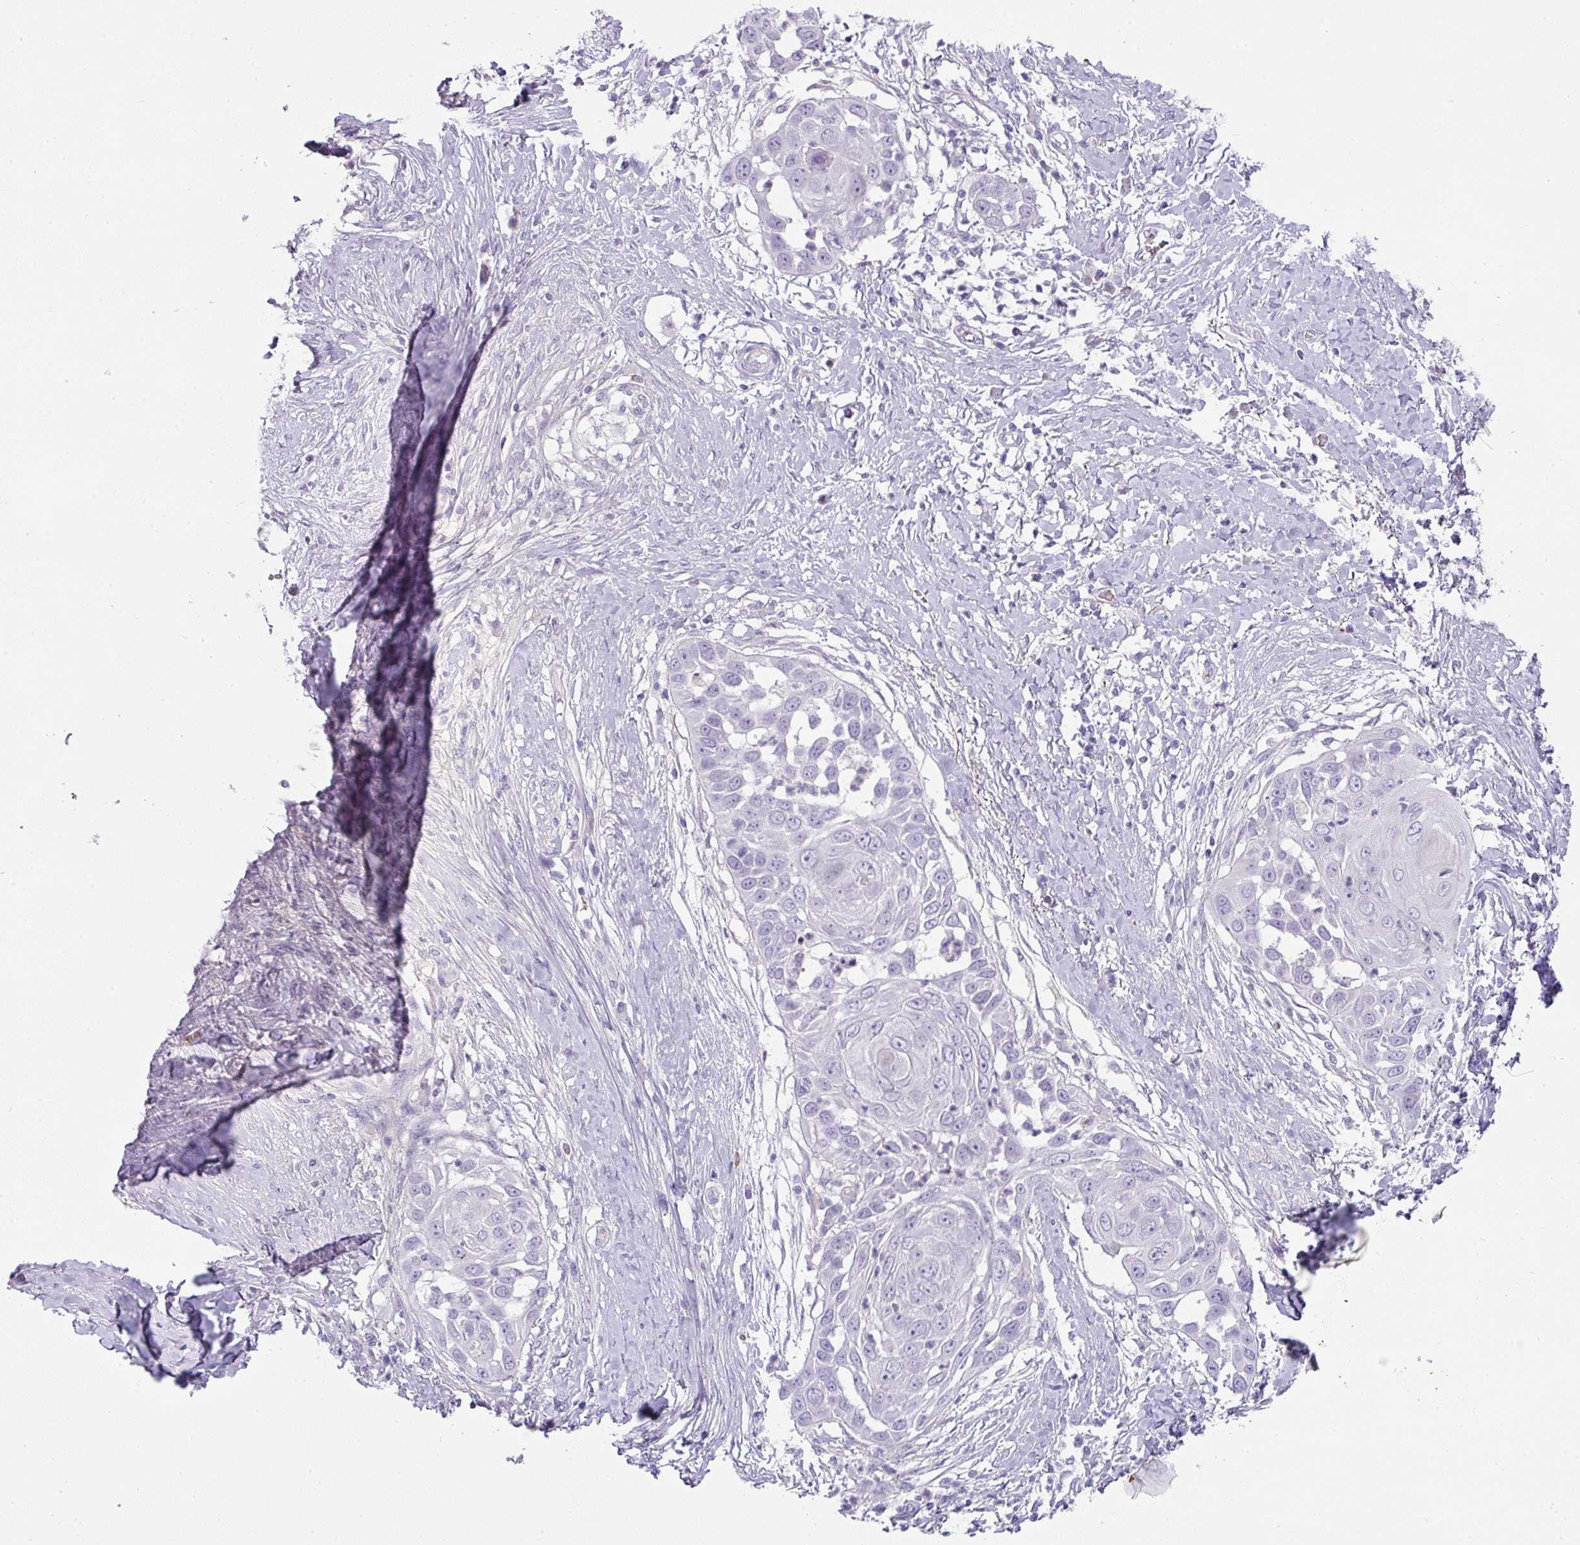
{"staining": {"intensity": "negative", "quantity": "none", "location": "none"}, "tissue": "skin cancer", "cell_type": "Tumor cells", "image_type": "cancer", "snomed": [{"axis": "morphology", "description": "Squamous cell carcinoma, NOS"}, {"axis": "topography", "description": "Skin"}], "caption": "Human skin cancer stained for a protein using immunohistochemistry (IHC) demonstrates no staining in tumor cells.", "gene": "OR52N1", "patient": {"sex": "female", "age": 44}}